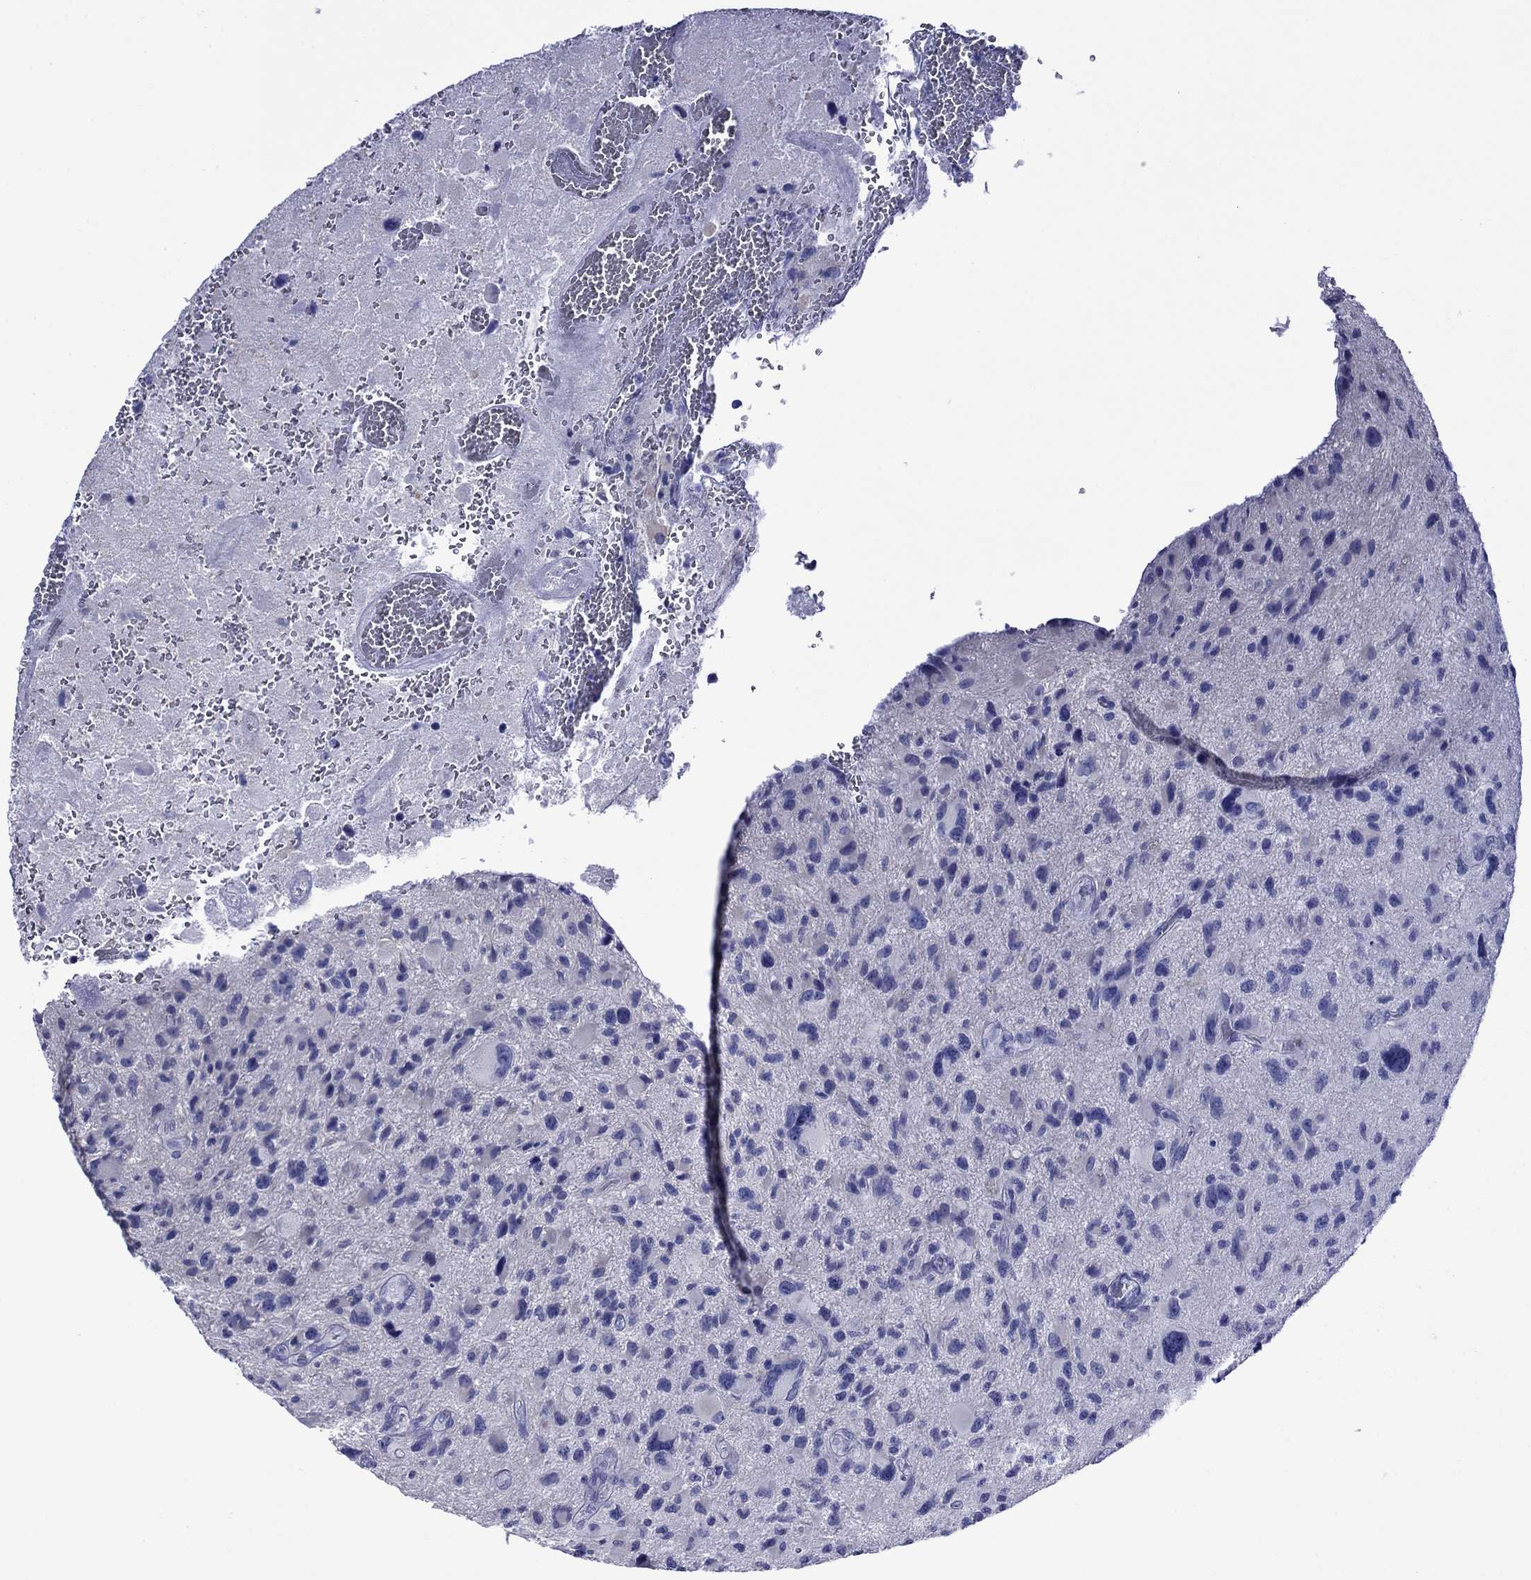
{"staining": {"intensity": "negative", "quantity": "none", "location": "none"}, "tissue": "glioma", "cell_type": "Tumor cells", "image_type": "cancer", "snomed": [{"axis": "morphology", "description": "Glioma, malignant, NOS"}, {"axis": "morphology", "description": "Glioma, malignant, High grade"}, {"axis": "topography", "description": "Brain"}], "caption": "Tumor cells show no significant protein expression in glioma.", "gene": "GIP", "patient": {"sex": "female", "age": 71}}